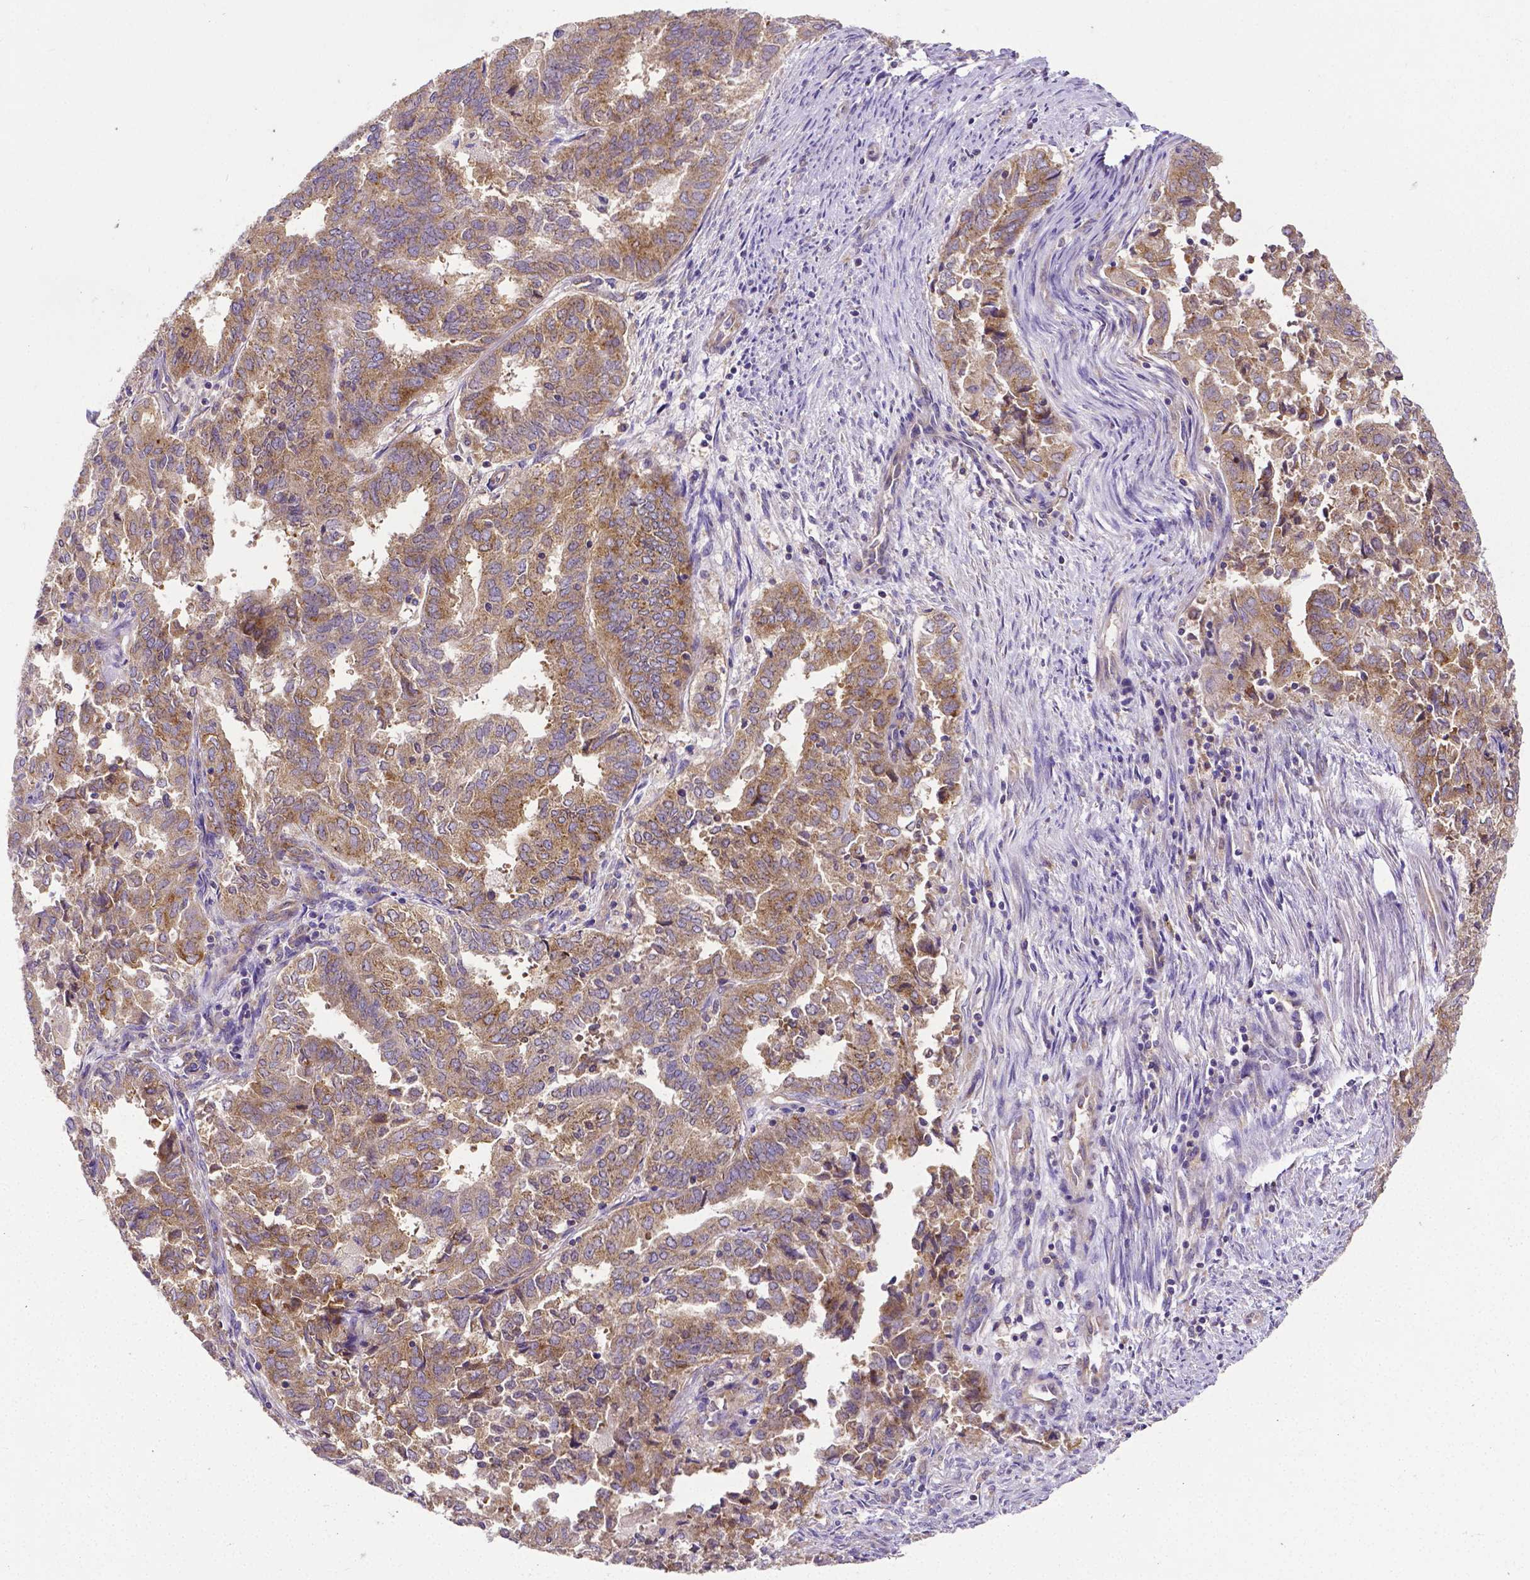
{"staining": {"intensity": "weak", "quantity": ">75%", "location": "cytoplasmic/membranous"}, "tissue": "endometrial cancer", "cell_type": "Tumor cells", "image_type": "cancer", "snomed": [{"axis": "morphology", "description": "Adenocarcinoma, NOS"}, {"axis": "topography", "description": "Endometrium"}], "caption": "Immunohistochemical staining of endometrial cancer displays low levels of weak cytoplasmic/membranous expression in approximately >75% of tumor cells.", "gene": "DICER1", "patient": {"sex": "female", "age": 72}}